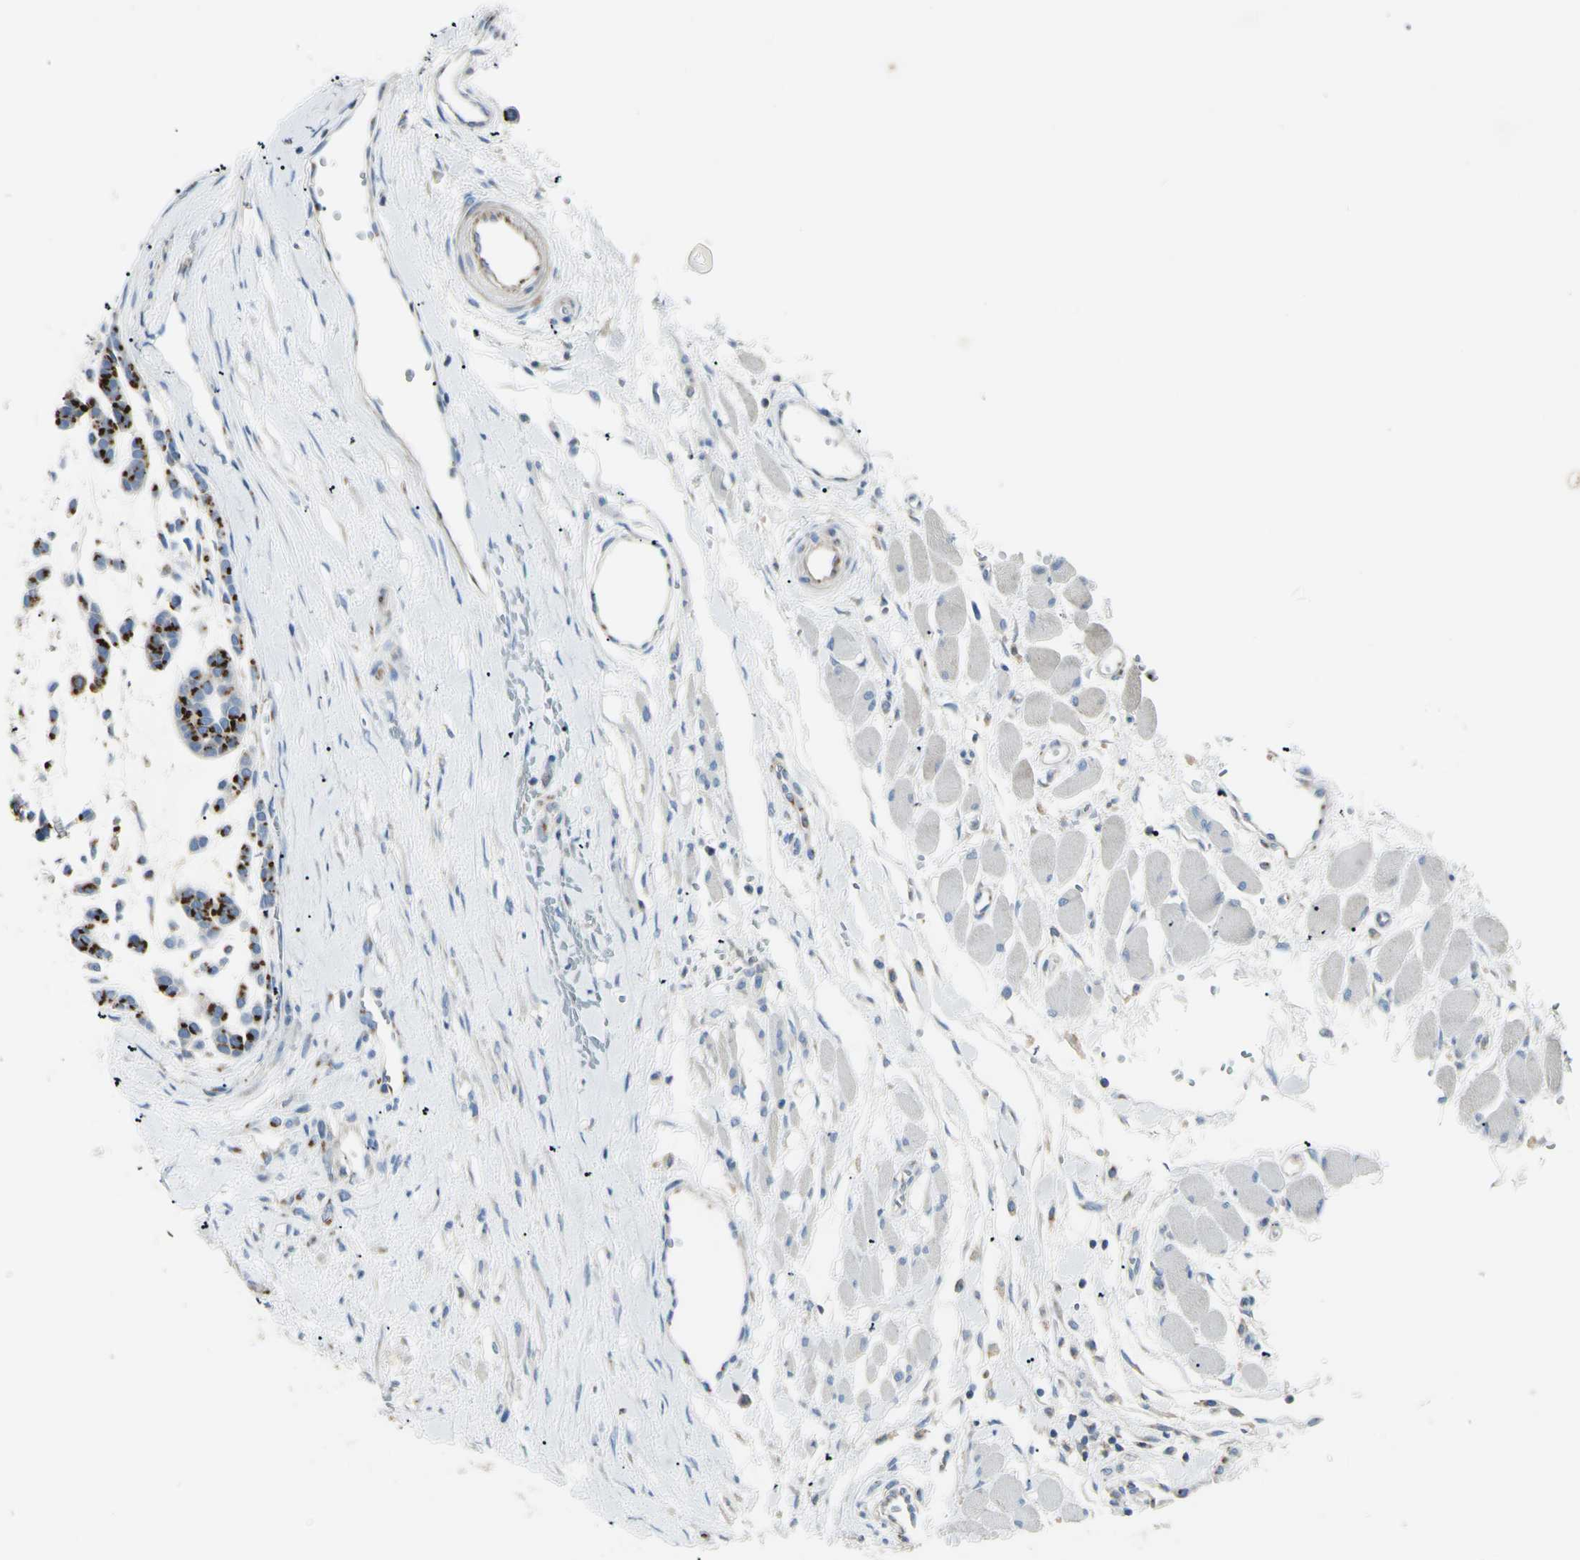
{"staining": {"intensity": "moderate", "quantity": ">75%", "location": "cytoplasmic/membranous"}, "tissue": "head and neck cancer", "cell_type": "Tumor cells", "image_type": "cancer", "snomed": [{"axis": "morphology", "description": "Adenocarcinoma, NOS"}, {"axis": "morphology", "description": "Adenoma, NOS"}, {"axis": "topography", "description": "Head-Neck"}], "caption": "This is an image of immunohistochemistry (IHC) staining of head and neck cancer (adenoma), which shows moderate expression in the cytoplasmic/membranous of tumor cells.", "gene": "B4GALT3", "patient": {"sex": "female", "age": 55}}